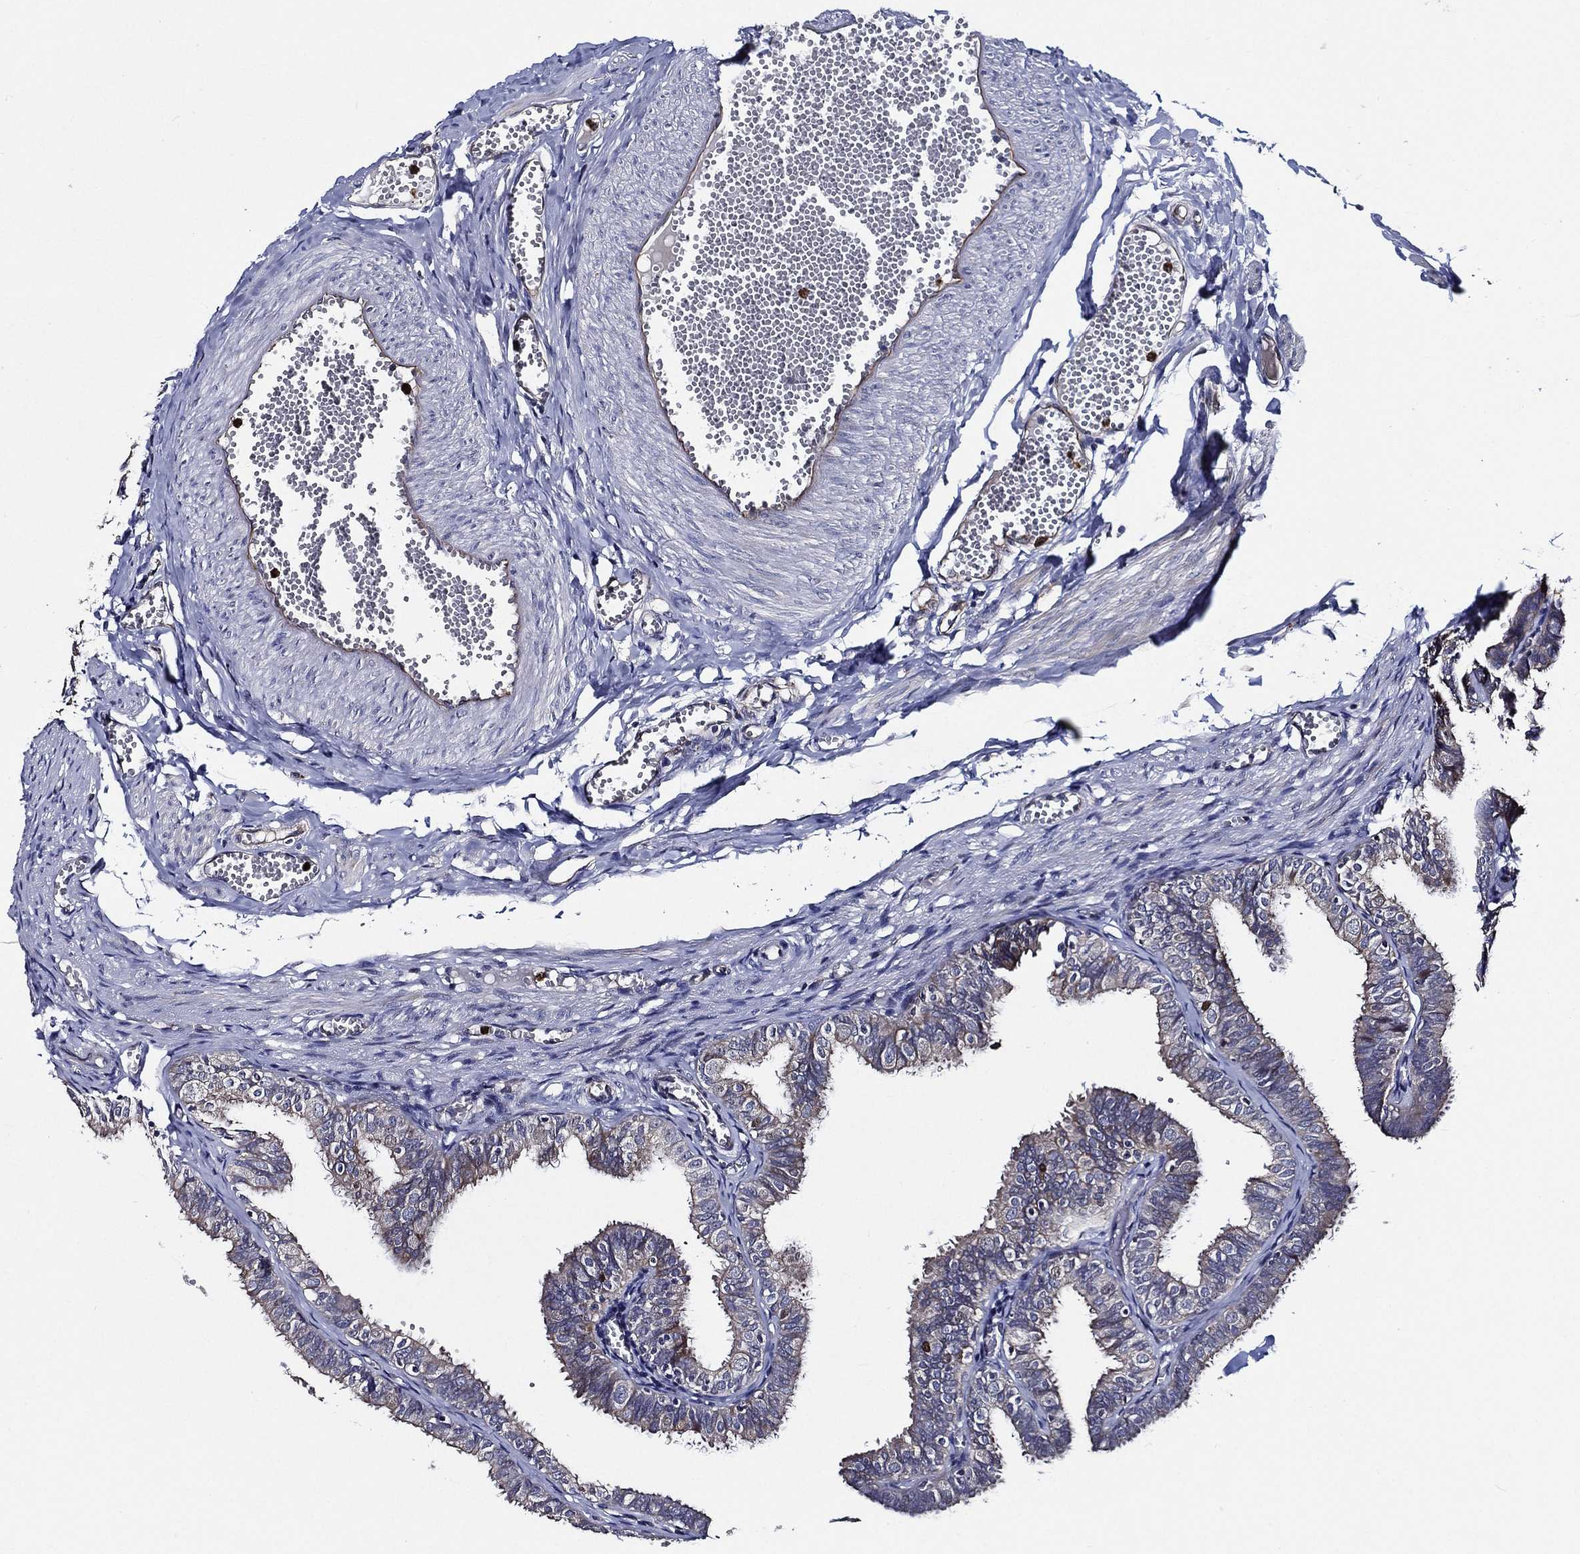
{"staining": {"intensity": "moderate", "quantity": "<25%", "location": "cytoplasmic/membranous"}, "tissue": "fallopian tube", "cell_type": "Glandular cells", "image_type": "normal", "snomed": [{"axis": "morphology", "description": "Normal tissue, NOS"}, {"axis": "topography", "description": "Fallopian tube"}], "caption": "A low amount of moderate cytoplasmic/membranous positivity is seen in approximately <25% of glandular cells in unremarkable fallopian tube.", "gene": "KIF20B", "patient": {"sex": "female", "age": 25}}